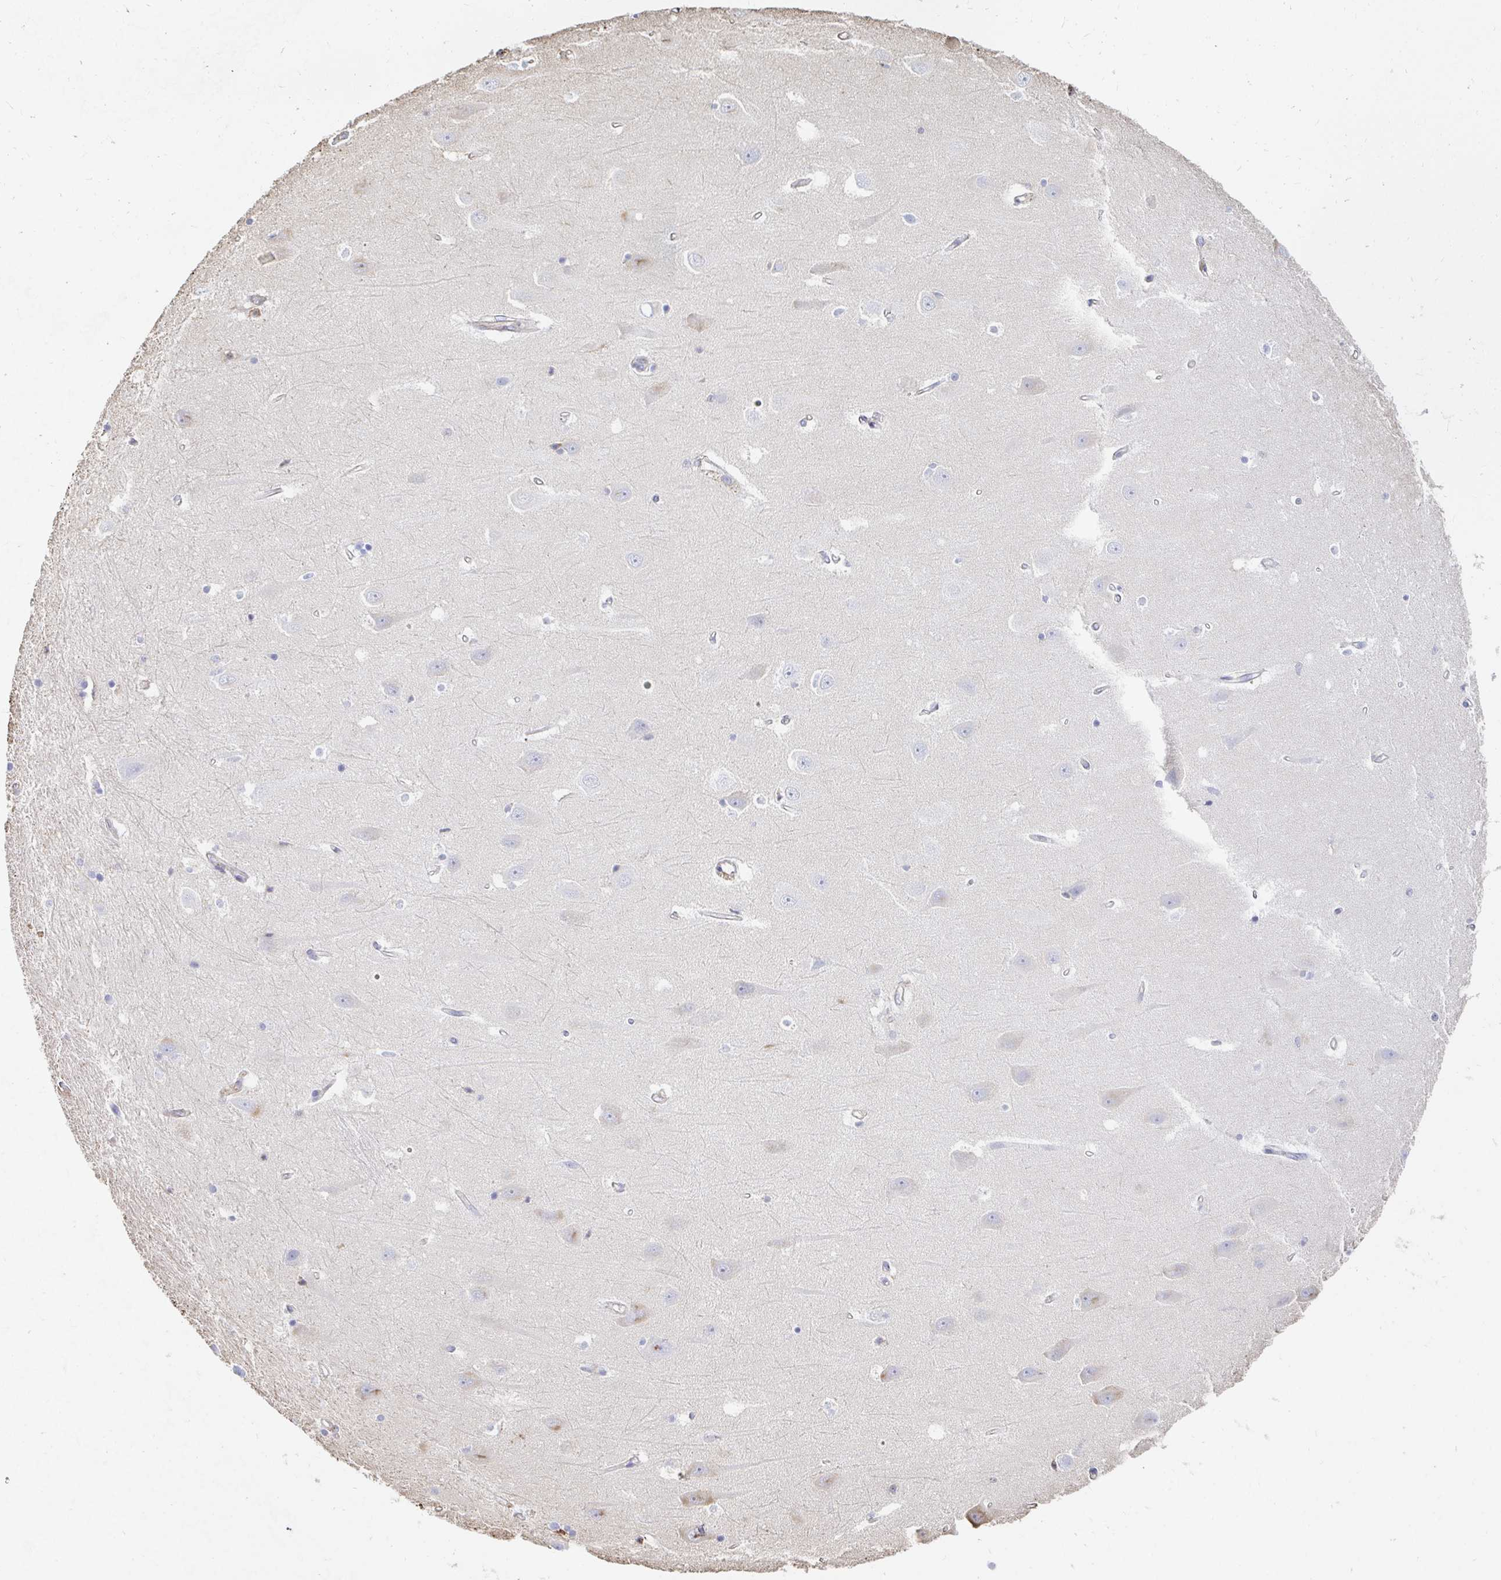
{"staining": {"intensity": "negative", "quantity": "none", "location": "none"}, "tissue": "hippocampus", "cell_type": "Glial cells", "image_type": "normal", "snomed": [{"axis": "morphology", "description": "Normal tissue, NOS"}, {"axis": "topography", "description": "Hippocampus"}], "caption": "Immunohistochemistry photomicrograph of normal hippocampus: hippocampus stained with DAB reveals no significant protein positivity in glial cells.", "gene": "PTPN14", "patient": {"sex": "male", "age": 63}}